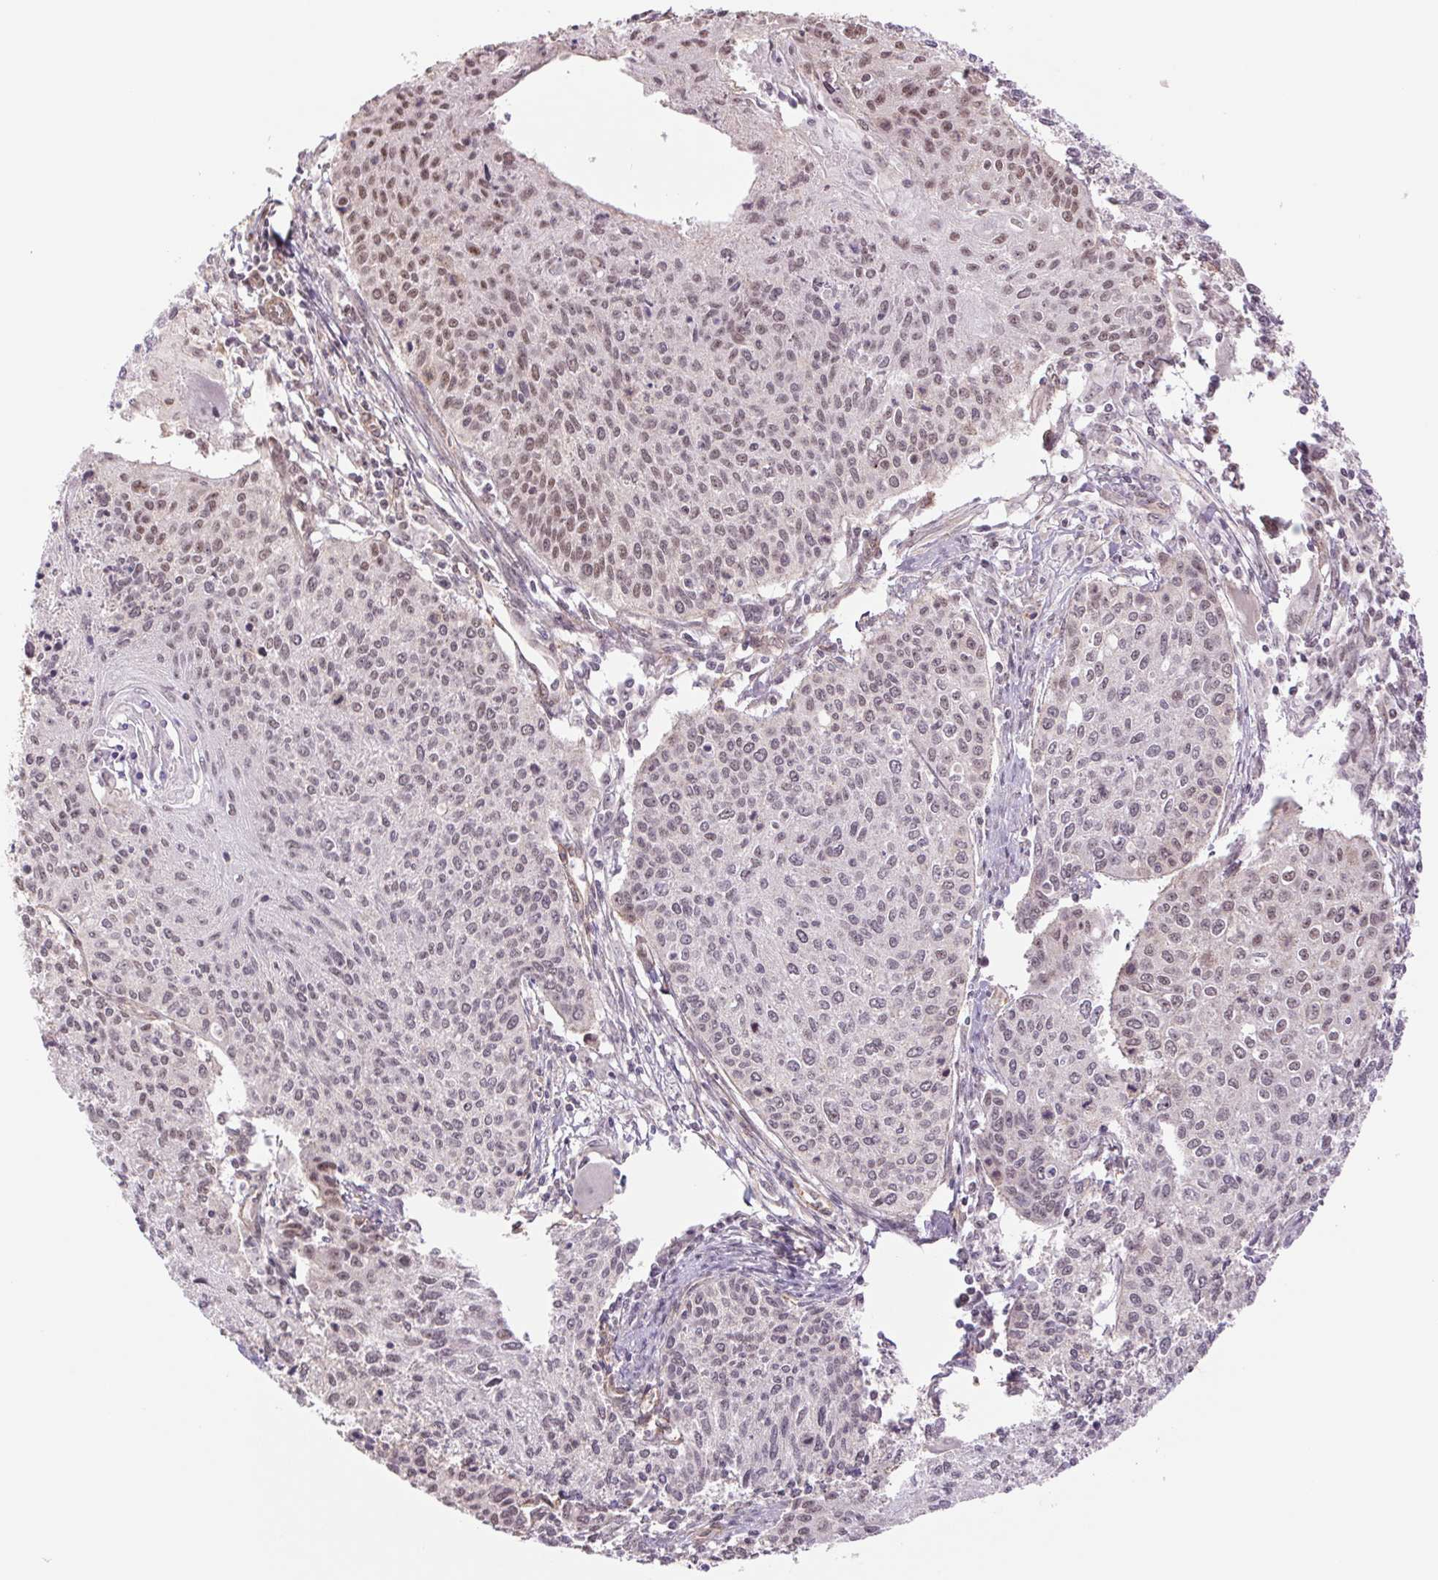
{"staining": {"intensity": "moderate", "quantity": "25%-75%", "location": "nuclear"}, "tissue": "cervical cancer", "cell_type": "Tumor cells", "image_type": "cancer", "snomed": [{"axis": "morphology", "description": "Squamous cell carcinoma, NOS"}, {"axis": "topography", "description": "Cervix"}], "caption": "Immunohistochemistry (DAB) staining of cervical cancer (squamous cell carcinoma) demonstrates moderate nuclear protein staining in approximately 25%-75% of tumor cells. (Brightfield microscopy of DAB IHC at high magnification).", "gene": "CWC25", "patient": {"sex": "female", "age": 38}}